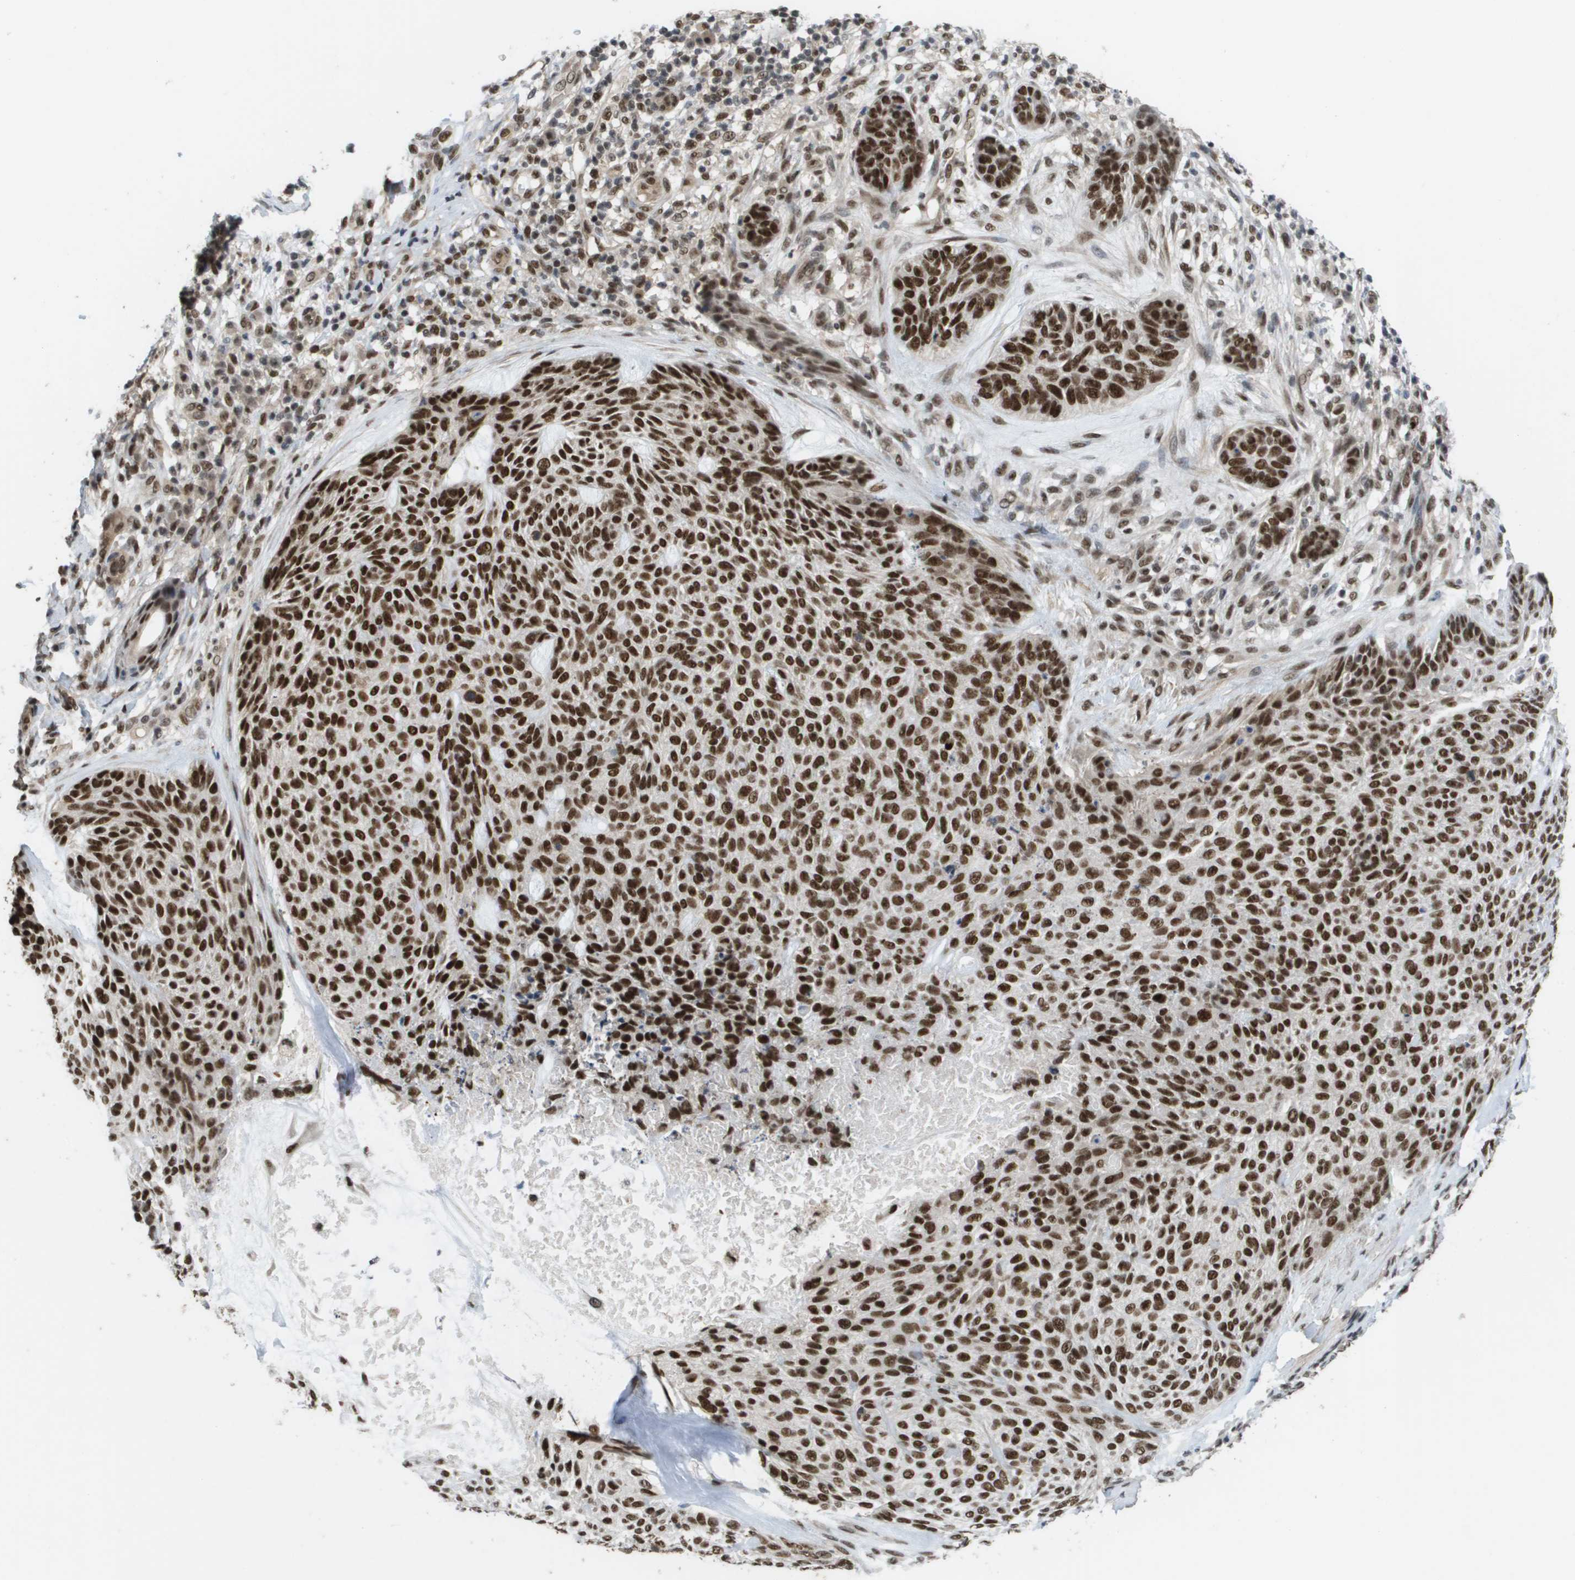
{"staining": {"intensity": "strong", "quantity": ">75%", "location": "nuclear"}, "tissue": "skin cancer", "cell_type": "Tumor cells", "image_type": "cancer", "snomed": [{"axis": "morphology", "description": "Basal cell carcinoma"}, {"axis": "topography", "description": "Skin"}], "caption": "Skin basal cell carcinoma tissue exhibits strong nuclear positivity in about >75% of tumor cells, visualized by immunohistochemistry. Using DAB (brown) and hematoxylin (blue) stains, captured at high magnification using brightfield microscopy.", "gene": "CDT1", "patient": {"sex": "male", "age": 55}}